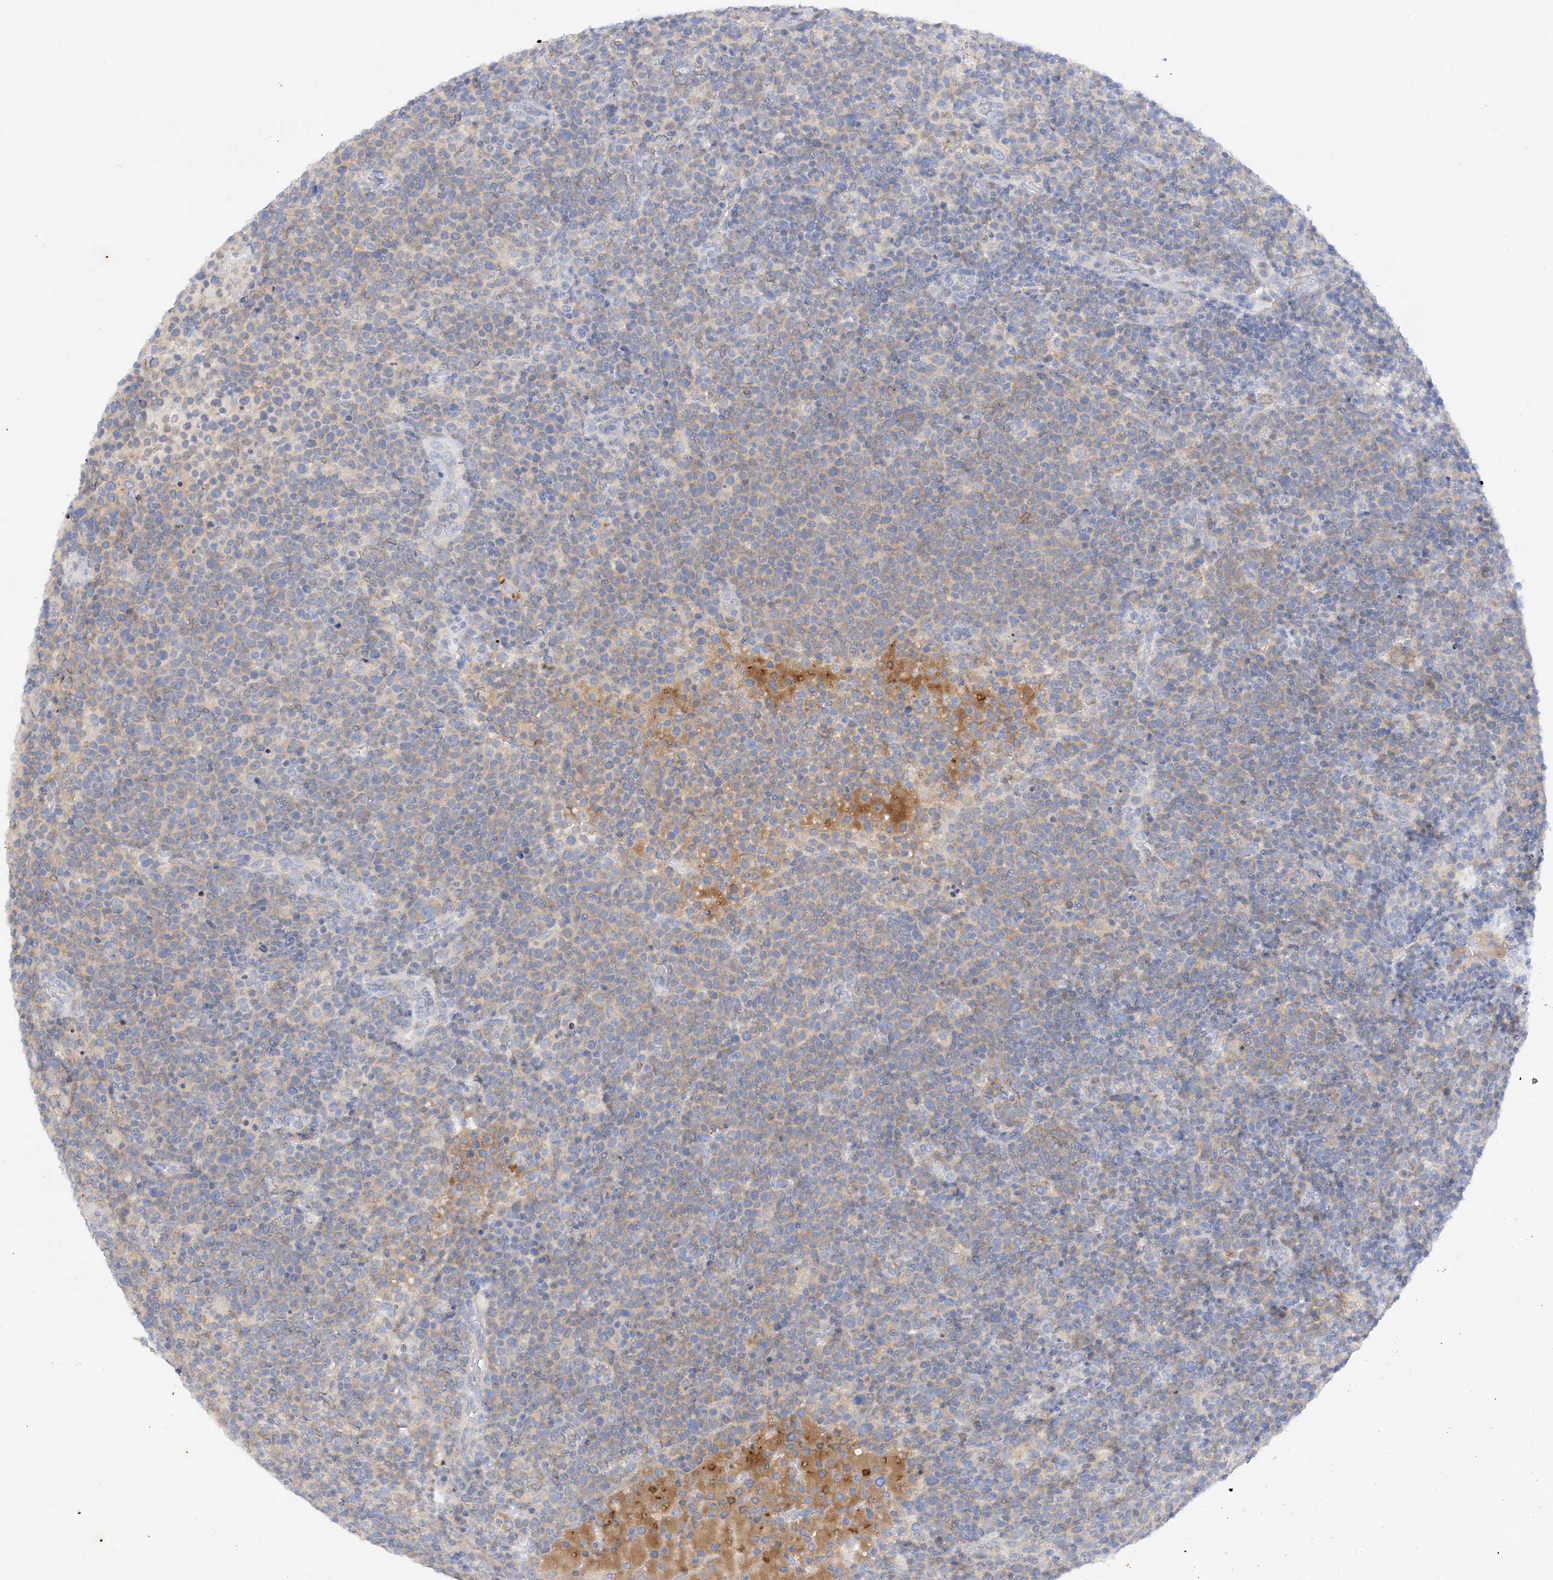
{"staining": {"intensity": "weak", "quantity": "<25%", "location": "cytoplasmic/membranous"}, "tissue": "lymphoma", "cell_type": "Tumor cells", "image_type": "cancer", "snomed": [{"axis": "morphology", "description": "Malignant lymphoma, non-Hodgkin's type, High grade"}, {"axis": "topography", "description": "Lymph node"}], "caption": "Immunohistochemistry histopathology image of human high-grade malignant lymphoma, non-Hodgkin's type stained for a protein (brown), which demonstrates no staining in tumor cells.", "gene": "ARV1", "patient": {"sex": "male", "age": 61}}